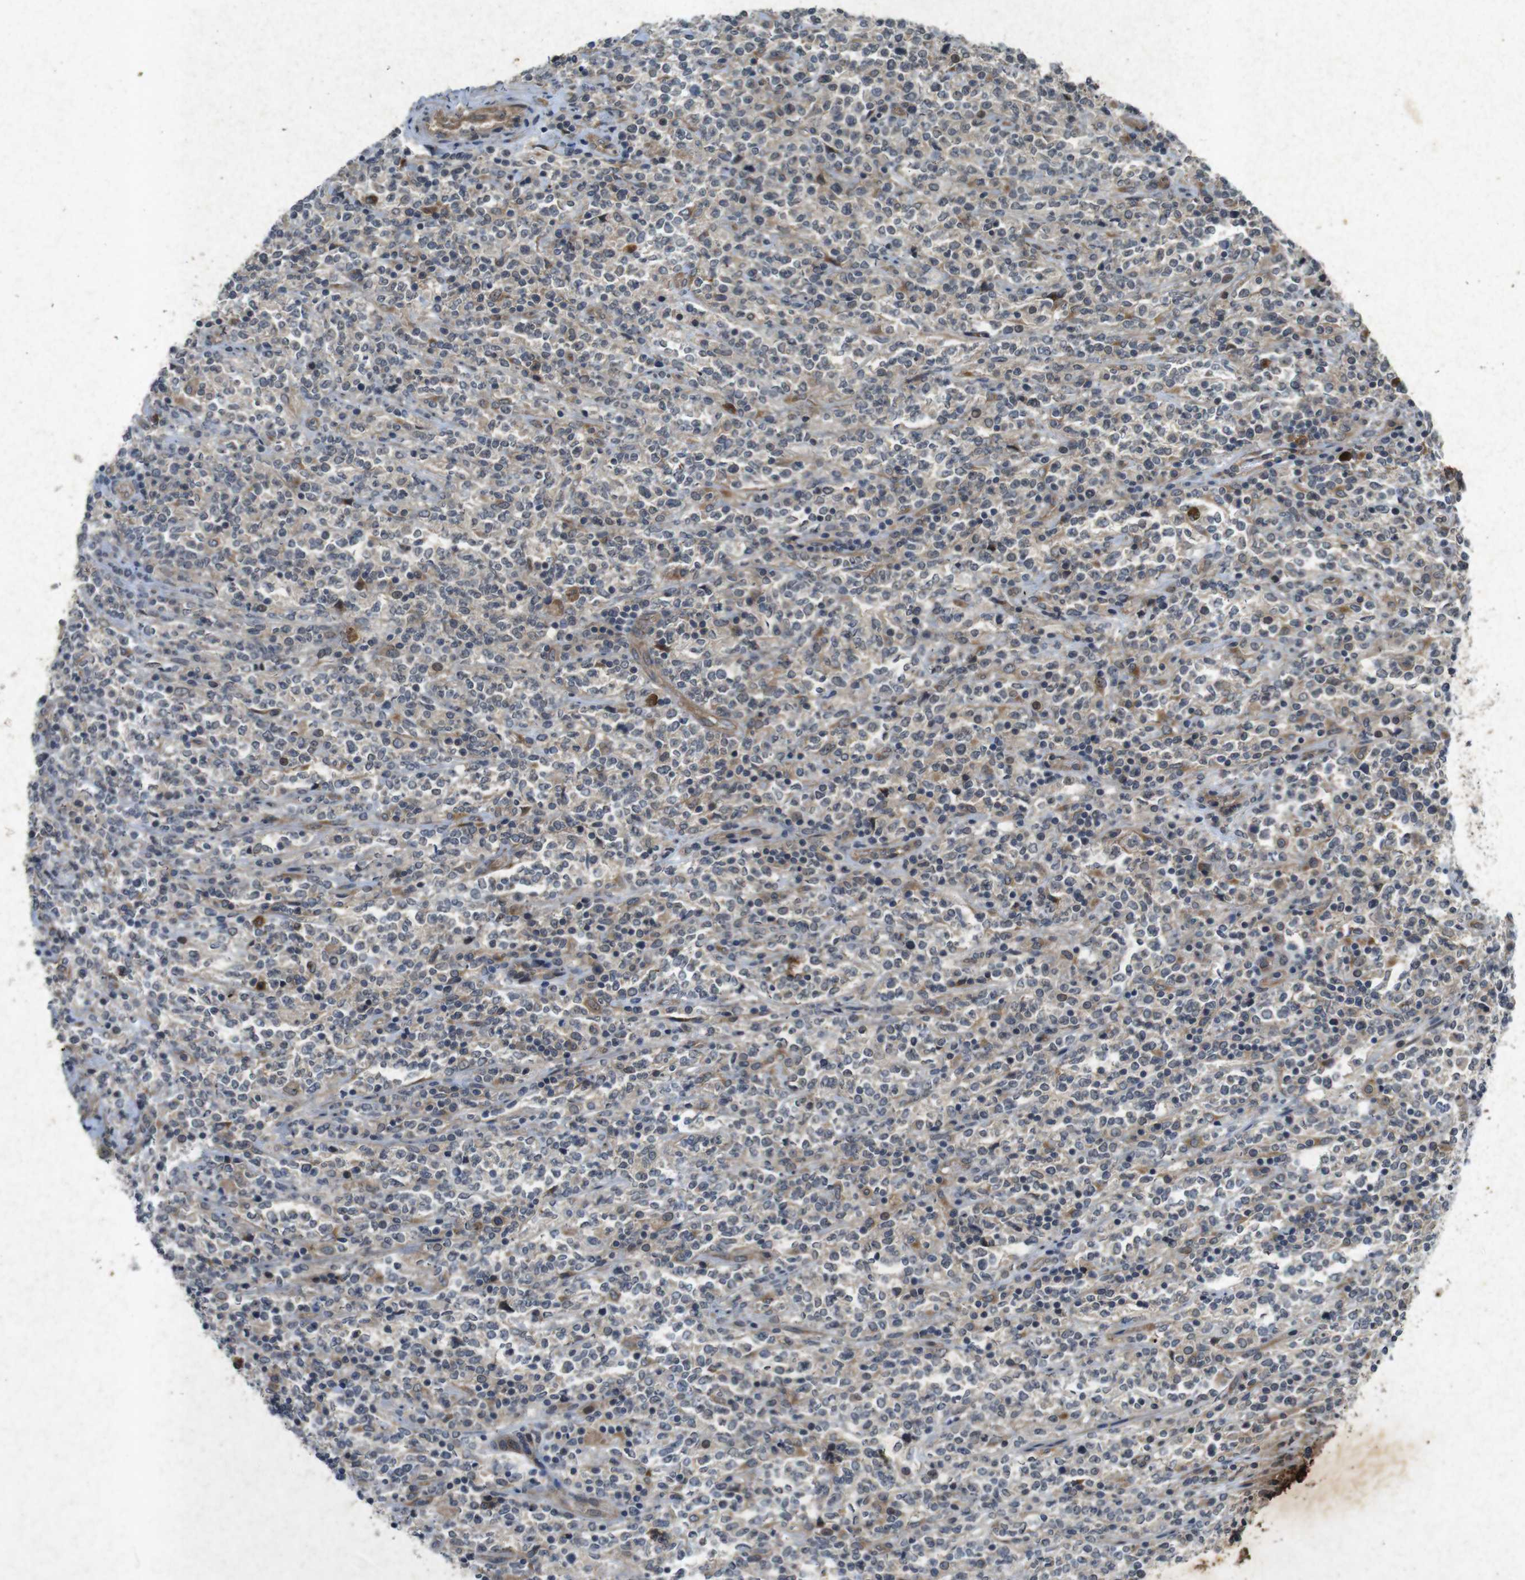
{"staining": {"intensity": "weak", "quantity": "<25%", "location": "cytoplasmic/membranous"}, "tissue": "lymphoma", "cell_type": "Tumor cells", "image_type": "cancer", "snomed": [{"axis": "morphology", "description": "Malignant lymphoma, non-Hodgkin's type, High grade"}, {"axis": "topography", "description": "Soft tissue"}], "caption": "IHC image of neoplastic tissue: high-grade malignant lymphoma, non-Hodgkin's type stained with DAB shows no significant protein positivity in tumor cells.", "gene": "FLCN", "patient": {"sex": "male", "age": 18}}